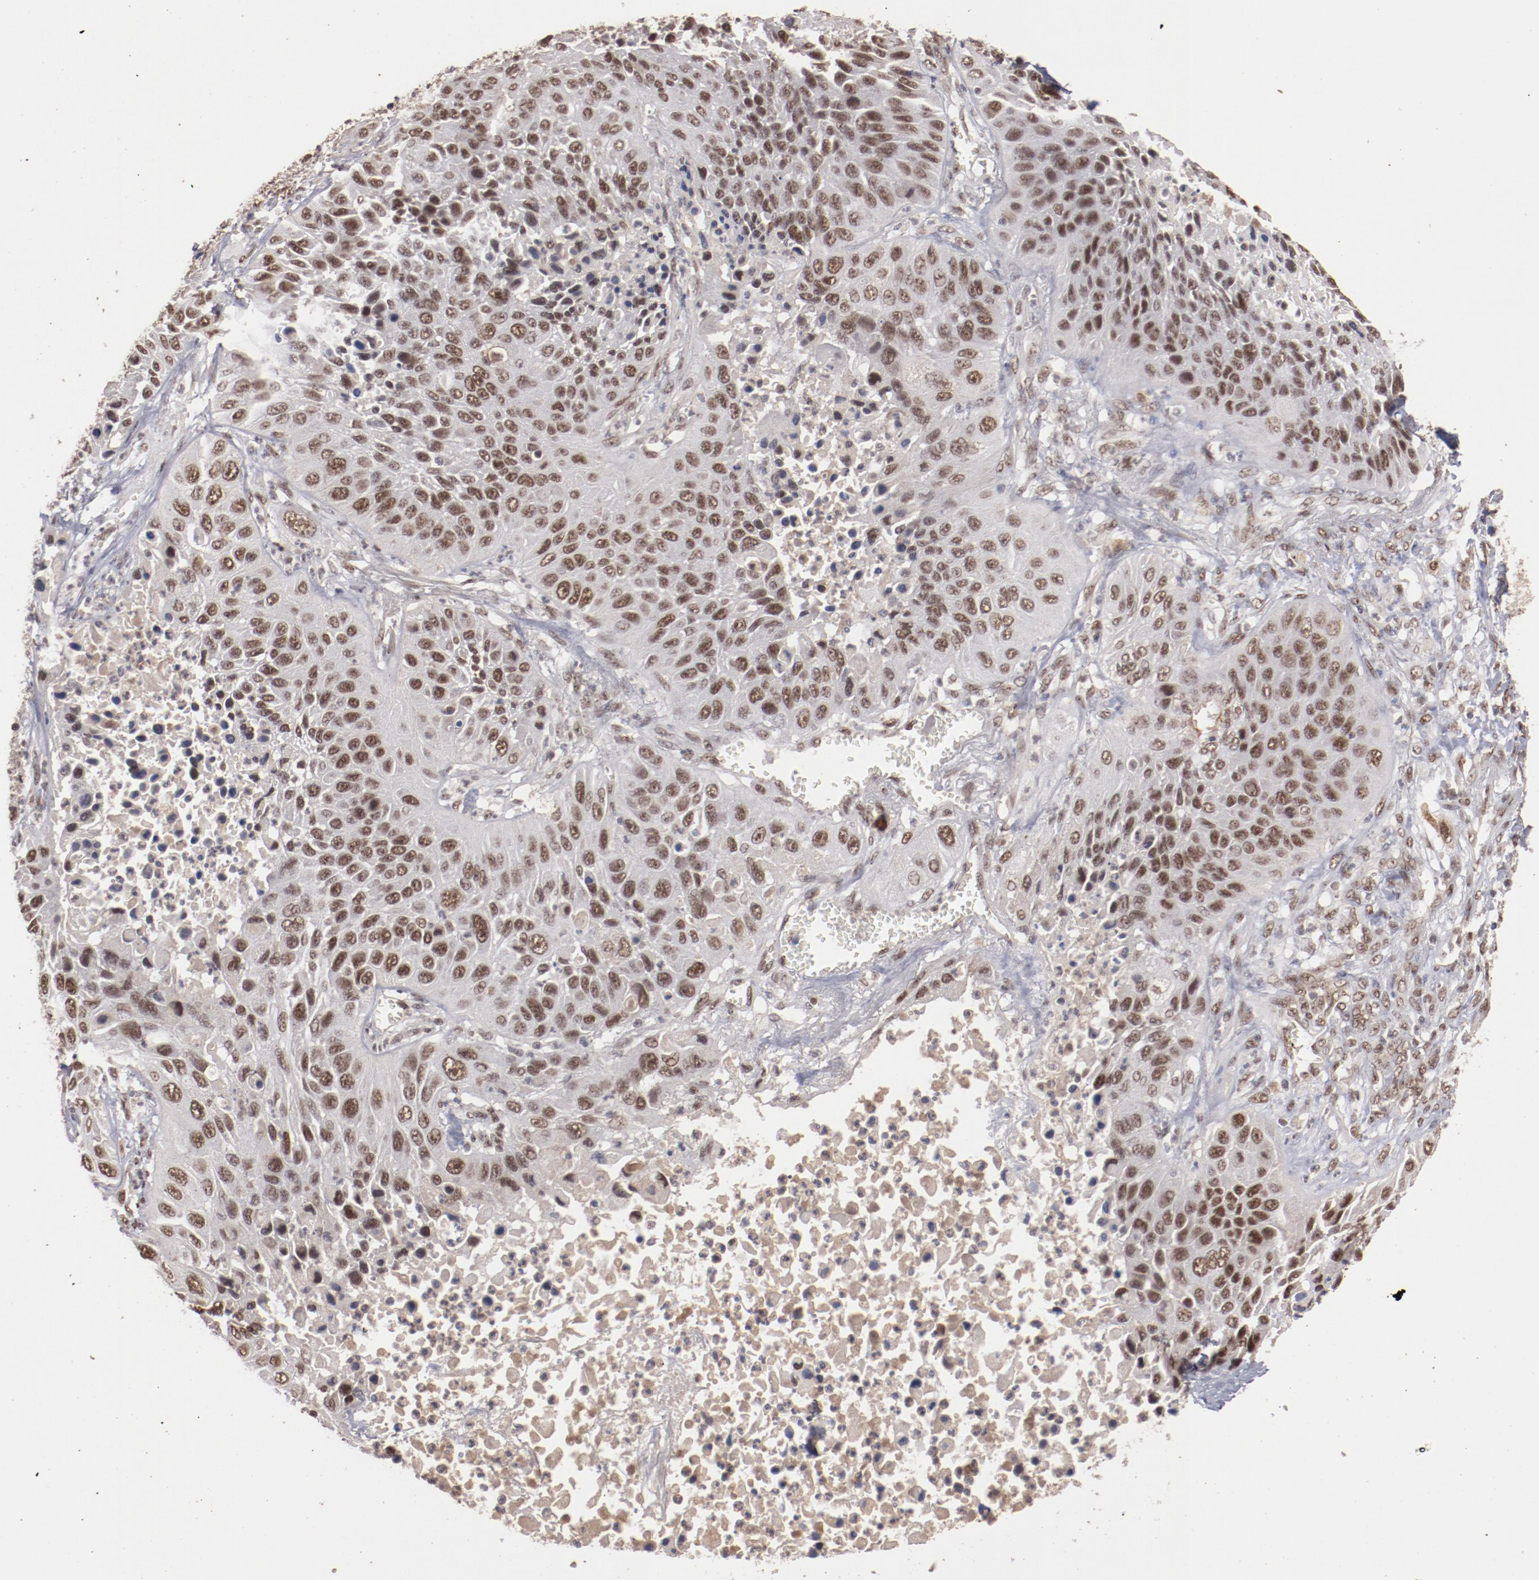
{"staining": {"intensity": "moderate", "quantity": ">75%", "location": "nuclear"}, "tissue": "lung cancer", "cell_type": "Tumor cells", "image_type": "cancer", "snomed": [{"axis": "morphology", "description": "Squamous cell carcinoma, NOS"}, {"axis": "topography", "description": "Lung"}], "caption": "Human lung squamous cell carcinoma stained for a protein (brown) reveals moderate nuclear positive positivity in approximately >75% of tumor cells.", "gene": "CLOCK", "patient": {"sex": "female", "age": 76}}